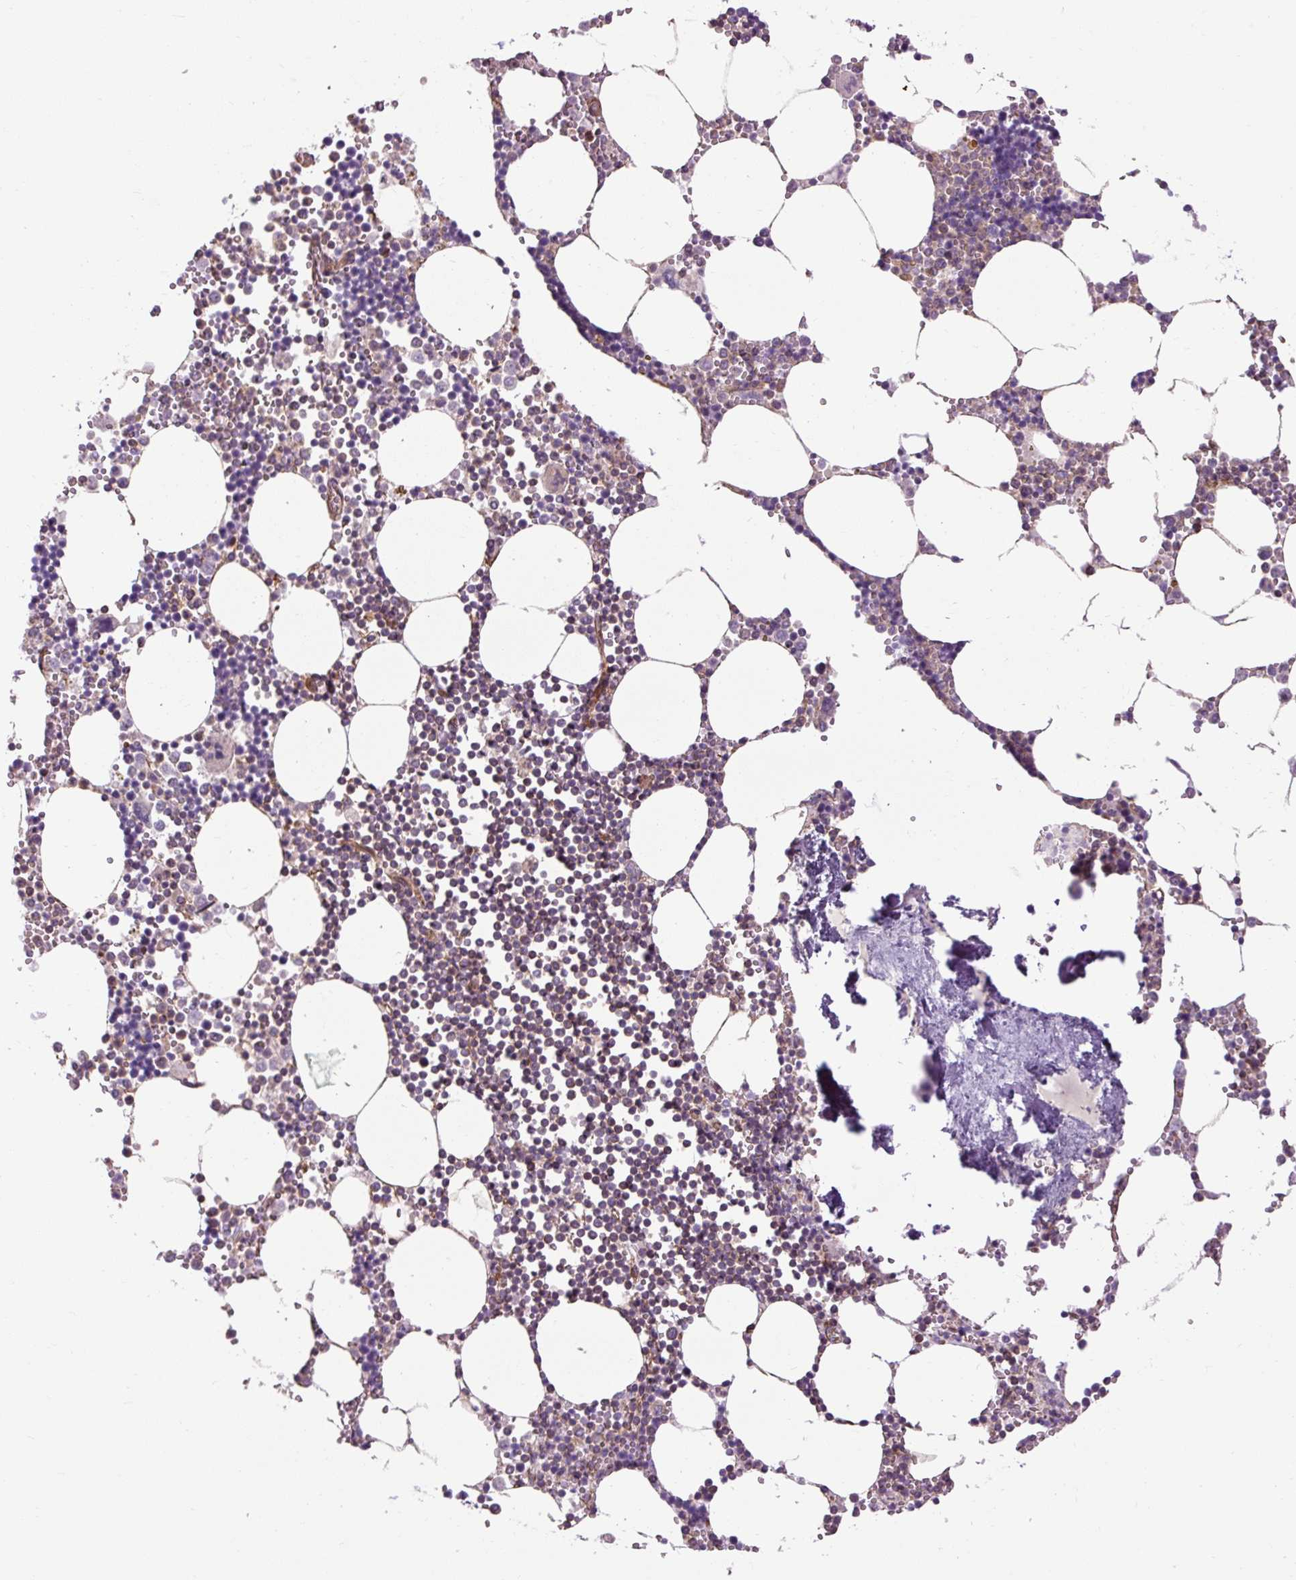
{"staining": {"intensity": "weak", "quantity": "<25%", "location": "cytoplasmic/membranous"}, "tissue": "bone marrow", "cell_type": "Hematopoietic cells", "image_type": "normal", "snomed": [{"axis": "morphology", "description": "Normal tissue, NOS"}, {"axis": "topography", "description": "Bone marrow"}], "caption": "An image of human bone marrow is negative for staining in hematopoietic cells.", "gene": "CCDC93", "patient": {"sex": "male", "age": 54}}